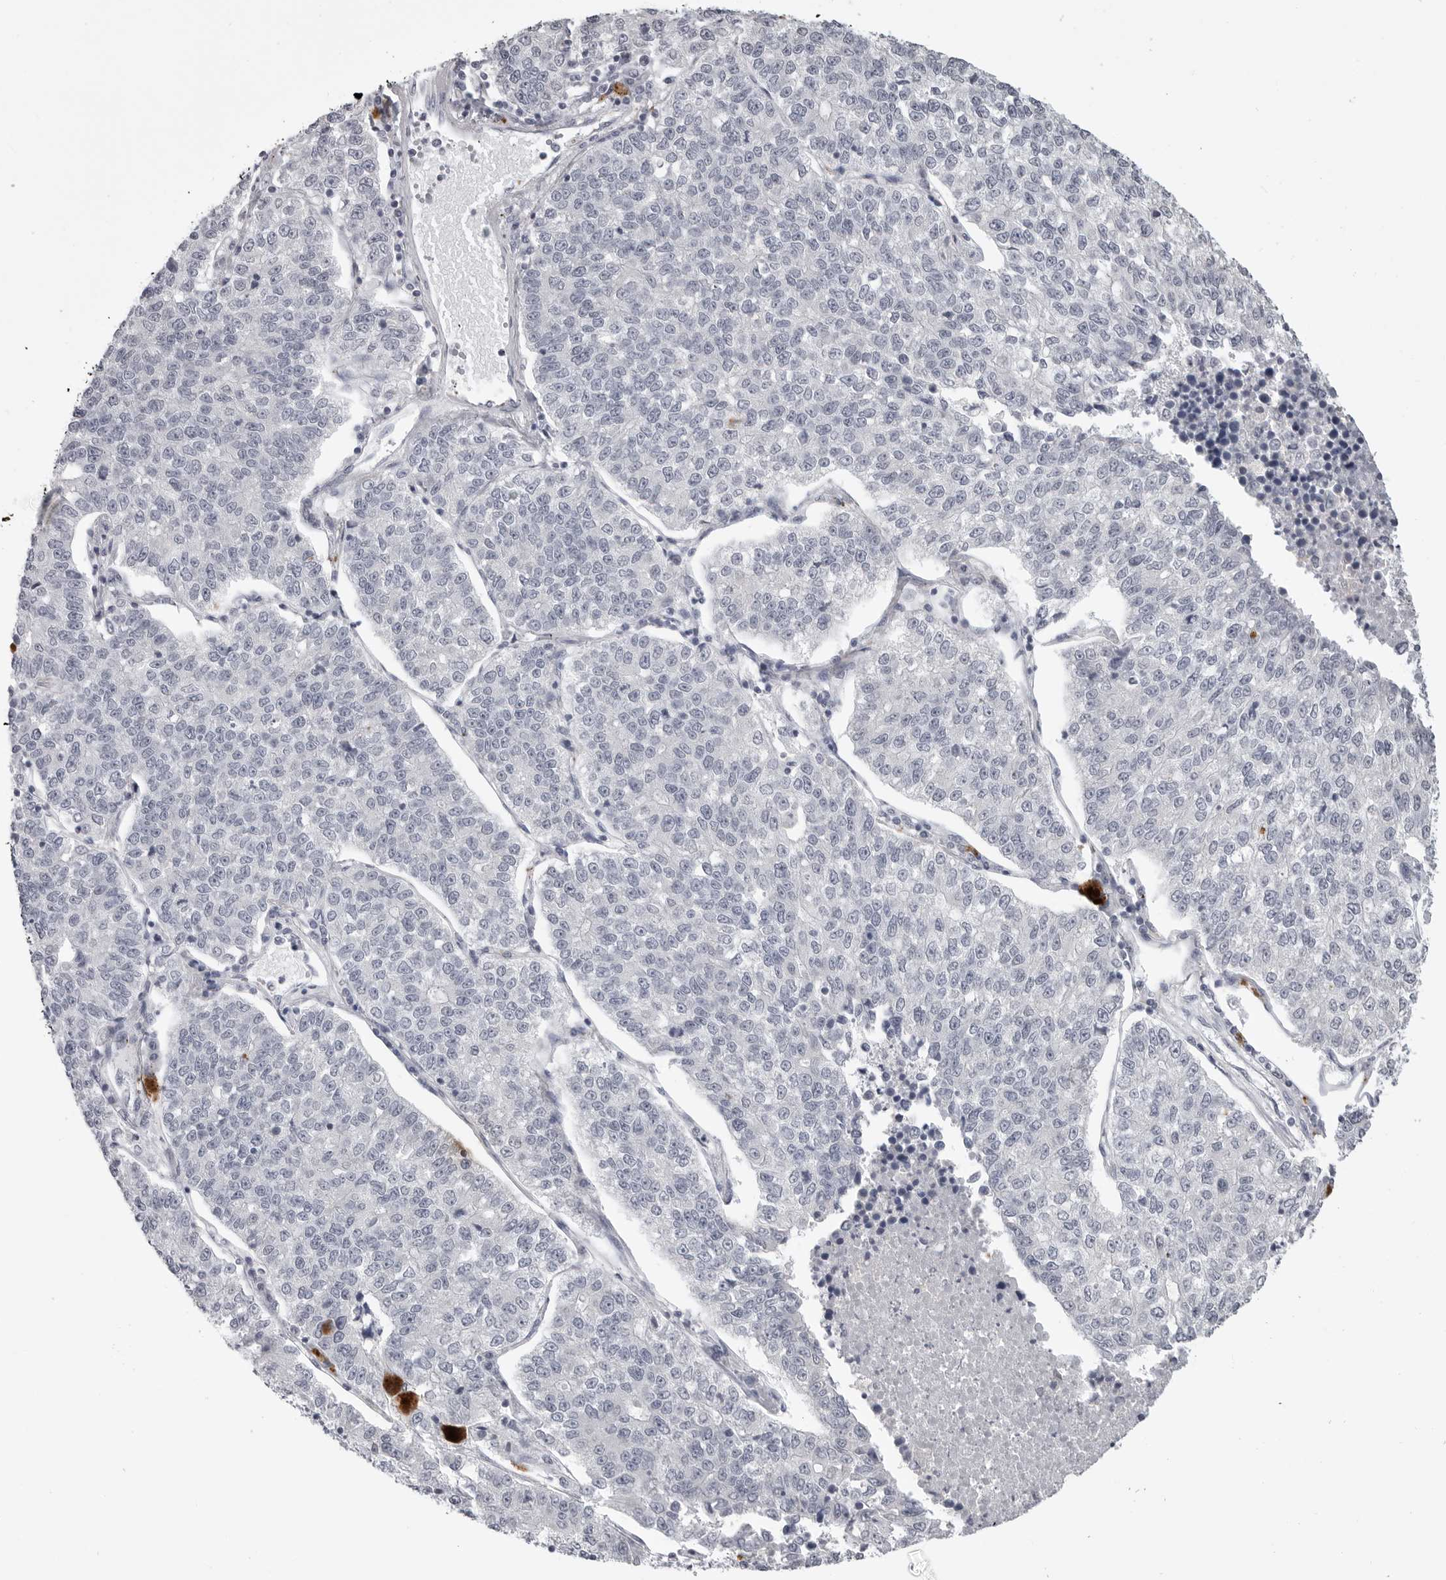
{"staining": {"intensity": "negative", "quantity": "none", "location": "none"}, "tissue": "lung cancer", "cell_type": "Tumor cells", "image_type": "cancer", "snomed": [{"axis": "morphology", "description": "Adenocarcinoma, NOS"}, {"axis": "topography", "description": "Lung"}], "caption": "A photomicrograph of human lung cancer (adenocarcinoma) is negative for staining in tumor cells. Brightfield microscopy of immunohistochemistry (IHC) stained with DAB (brown) and hematoxylin (blue), captured at high magnification.", "gene": "PRSS1", "patient": {"sex": "male", "age": 49}}